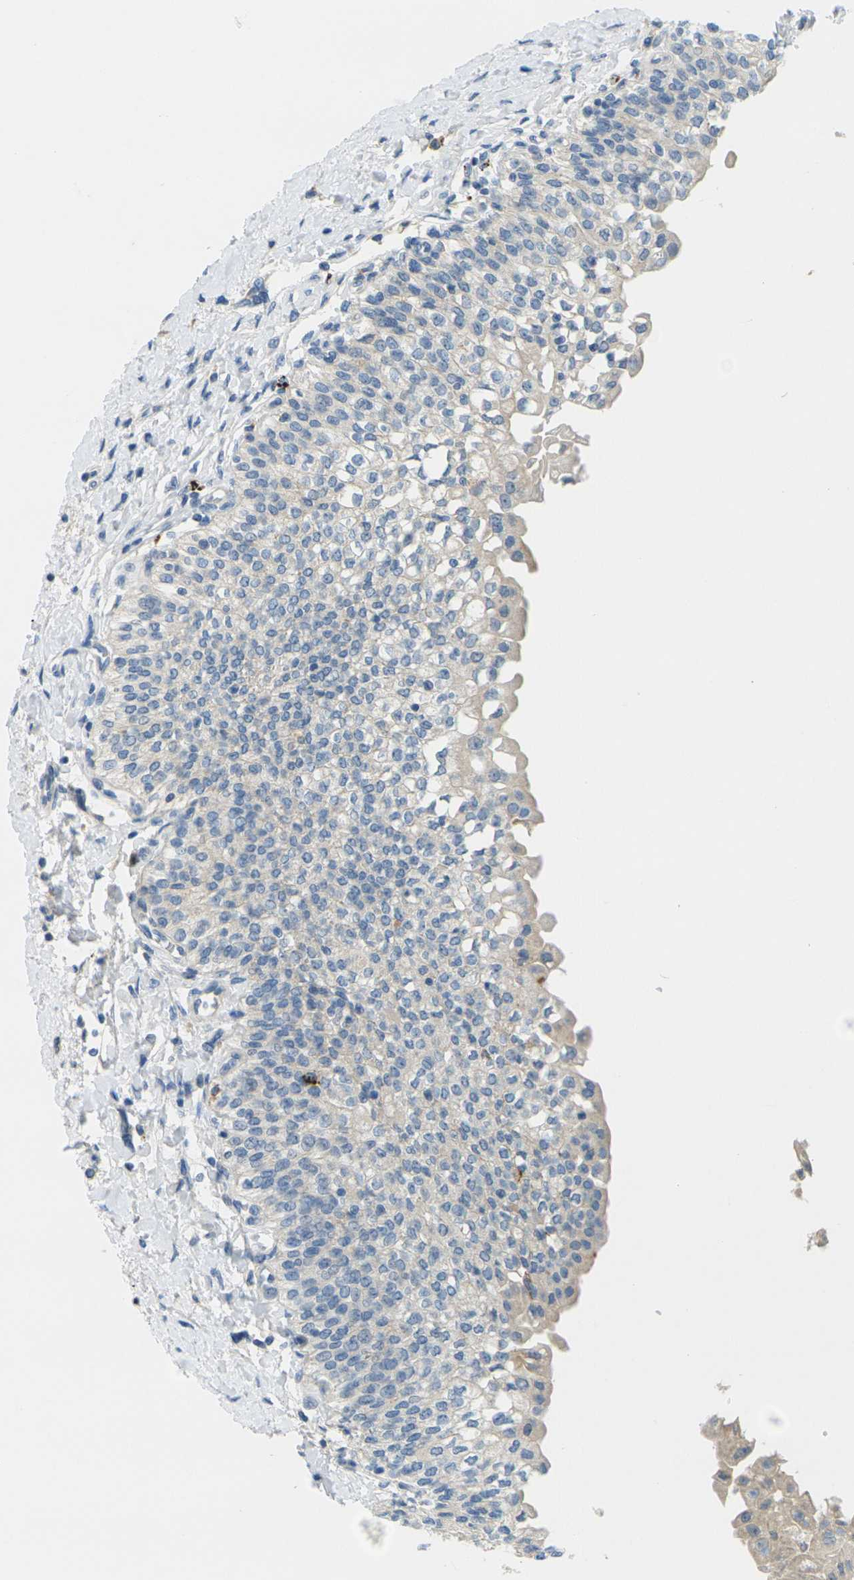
{"staining": {"intensity": "negative", "quantity": "none", "location": "none"}, "tissue": "urinary bladder", "cell_type": "Urothelial cells", "image_type": "normal", "snomed": [{"axis": "morphology", "description": "Normal tissue, NOS"}, {"axis": "topography", "description": "Urinary bladder"}], "caption": "Immunohistochemical staining of unremarkable urinary bladder shows no significant expression in urothelial cells. (Immunohistochemistry (ihc), brightfield microscopy, high magnification).", "gene": "CYP2C8", "patient": {"sex": "male", "age": 55}}